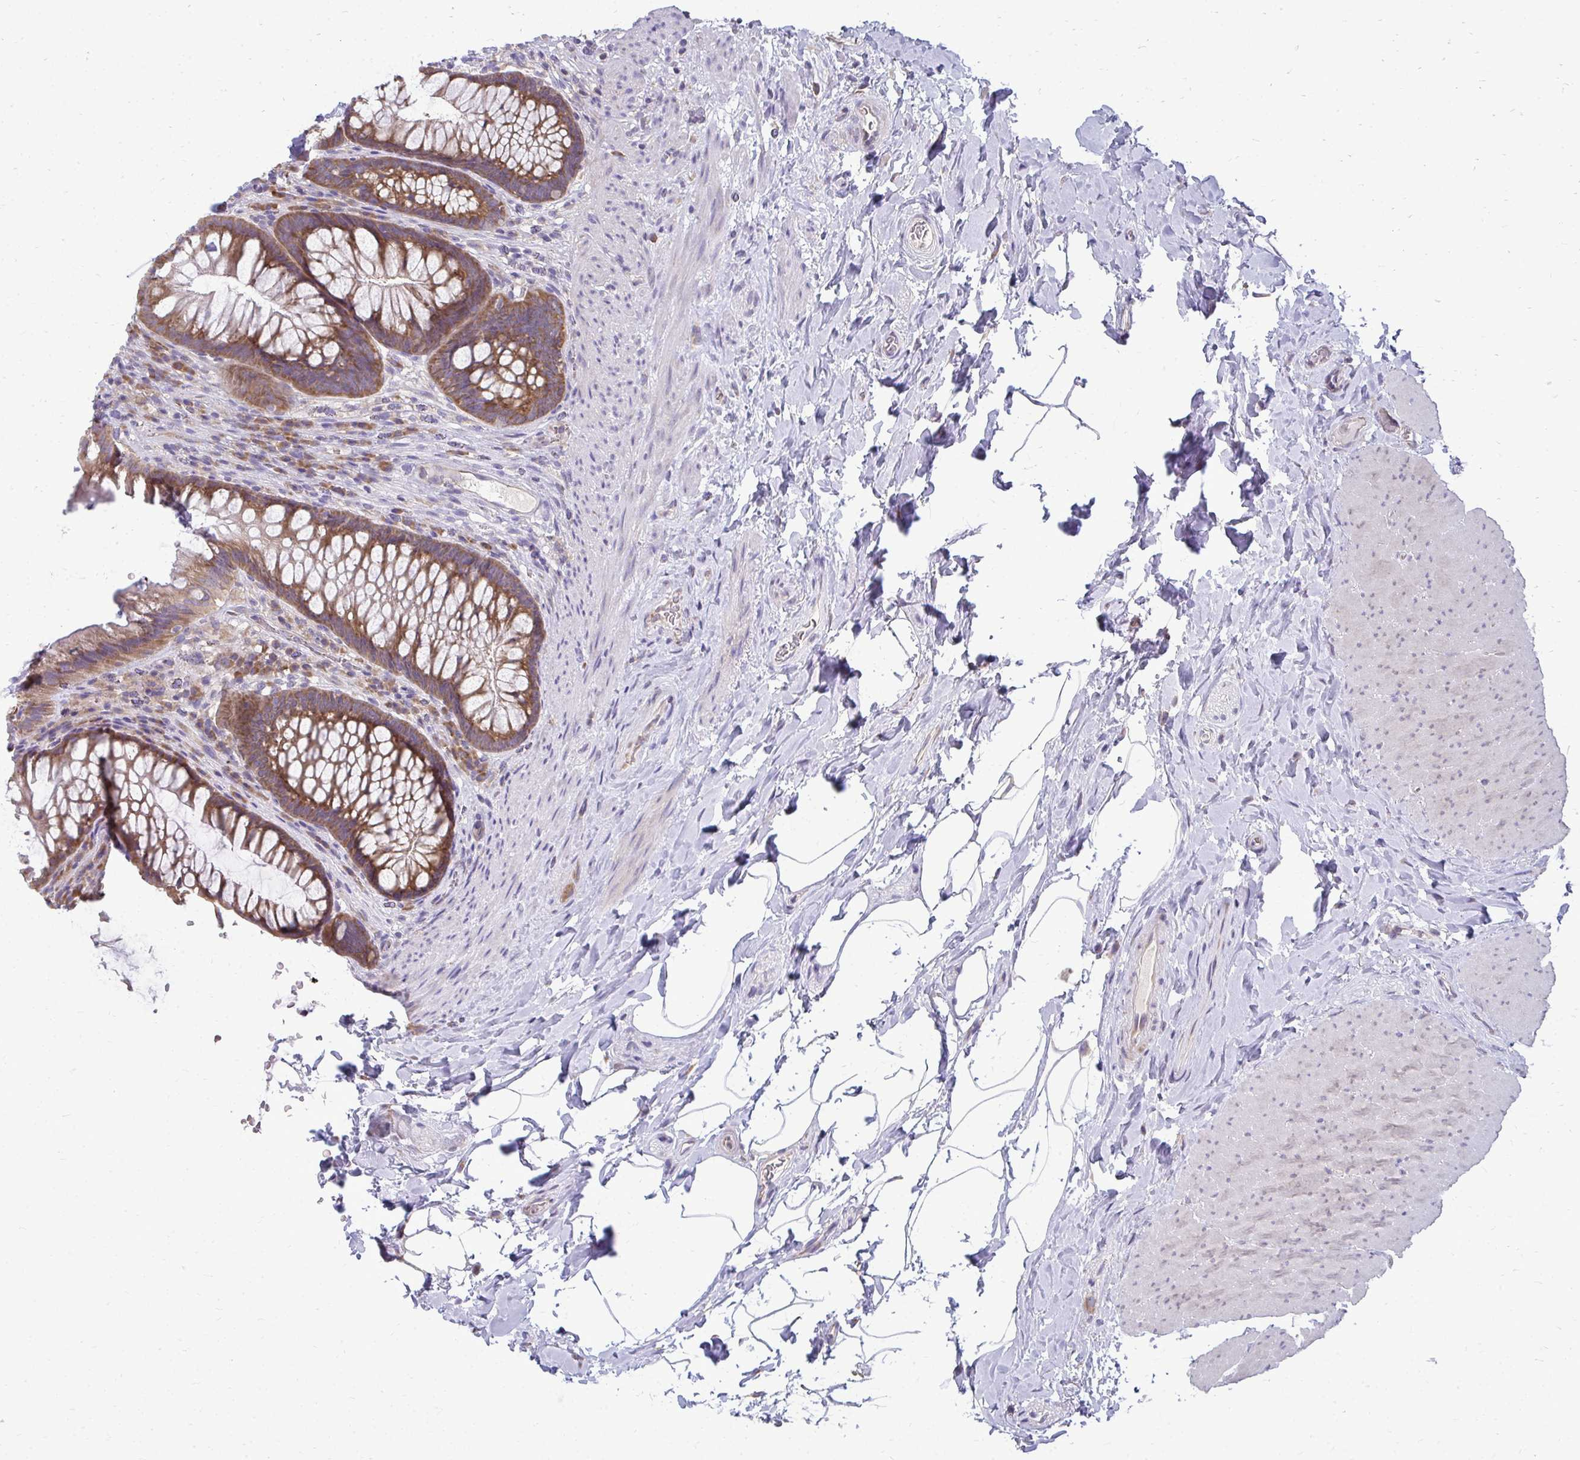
{"staining": {"intensity": "moderate", "quantity": ">75%", "location": "cytoplasmic/membranous"}, "tissue": "rectum", "cell_type": "Glandular cells", "image_type": "normal", "snomed": [{"axis": "morphology", "description": "Normal tissue, NOS"}, {"axis": "topography", "description": "Rectum"}], "caption": "Protein staining shows moderate cytoplasmic/membranous staining in approximately >75% of glandular cells in normal rectum.", "gene": "RPLP2", "patient": {"sex": "male", "age": 53}}